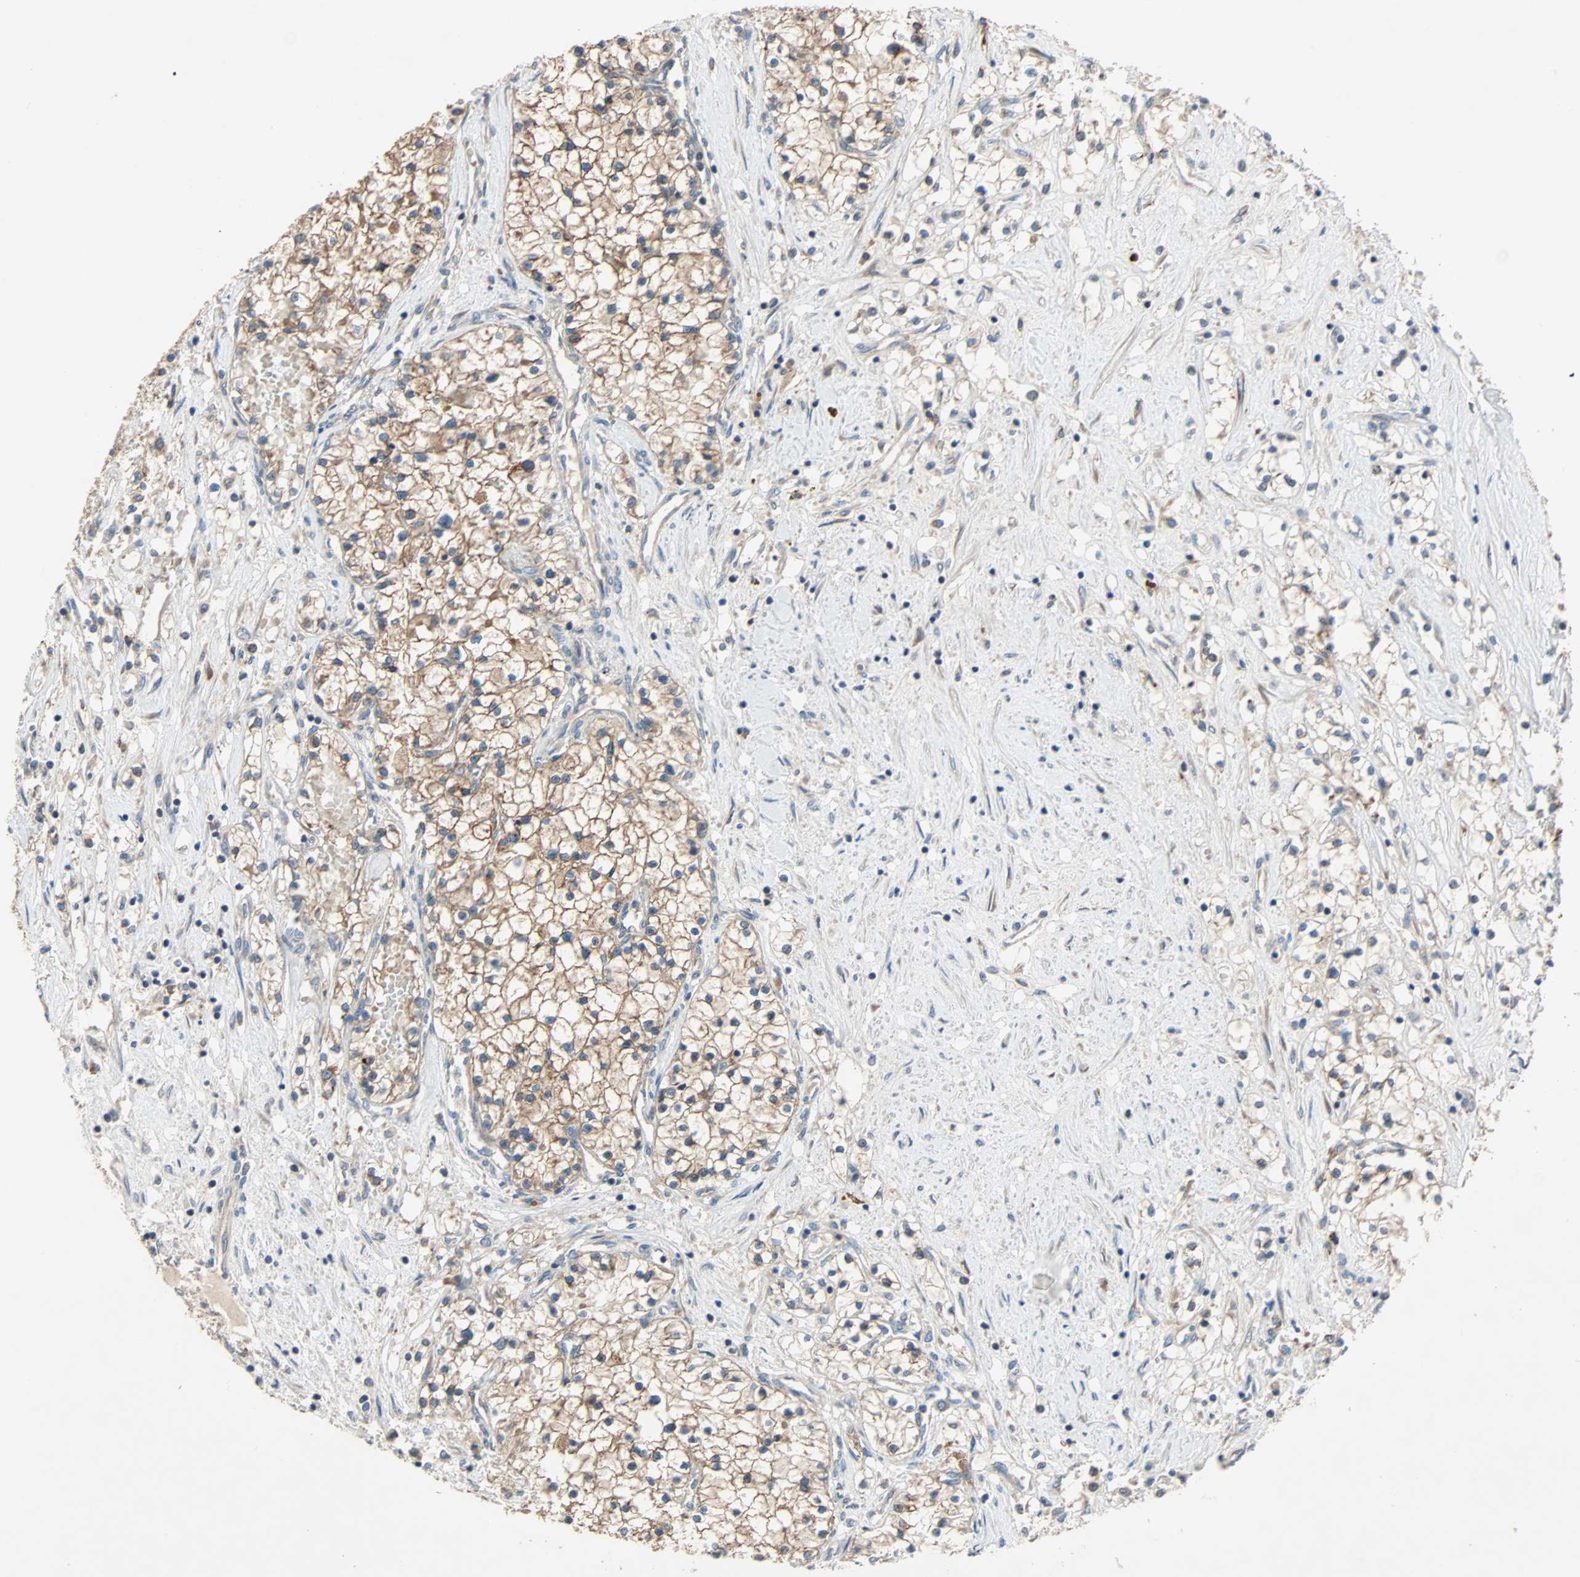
{"staining": {"intensity": "moderate", "quantity": ">75%", "location": "cytoplasmic/membranous"}, "tissue": "renal cancer", "cell_type": "Tumor cells", "image_type": "cancer", "snomed": [{"axis": "morphology", "description": "Adenocarcinoma, NOS"}, {"axis": "topography", "description": "Kidney"}], "caption": "The micrograph exhibits staining of adenocarcinoma (renal), revealing moderate cytoplasmic/membranous protein expression (brown color) within tumor cells.", "gene": "XYLT1", "patient": {"sex": "male", "age": 68}}